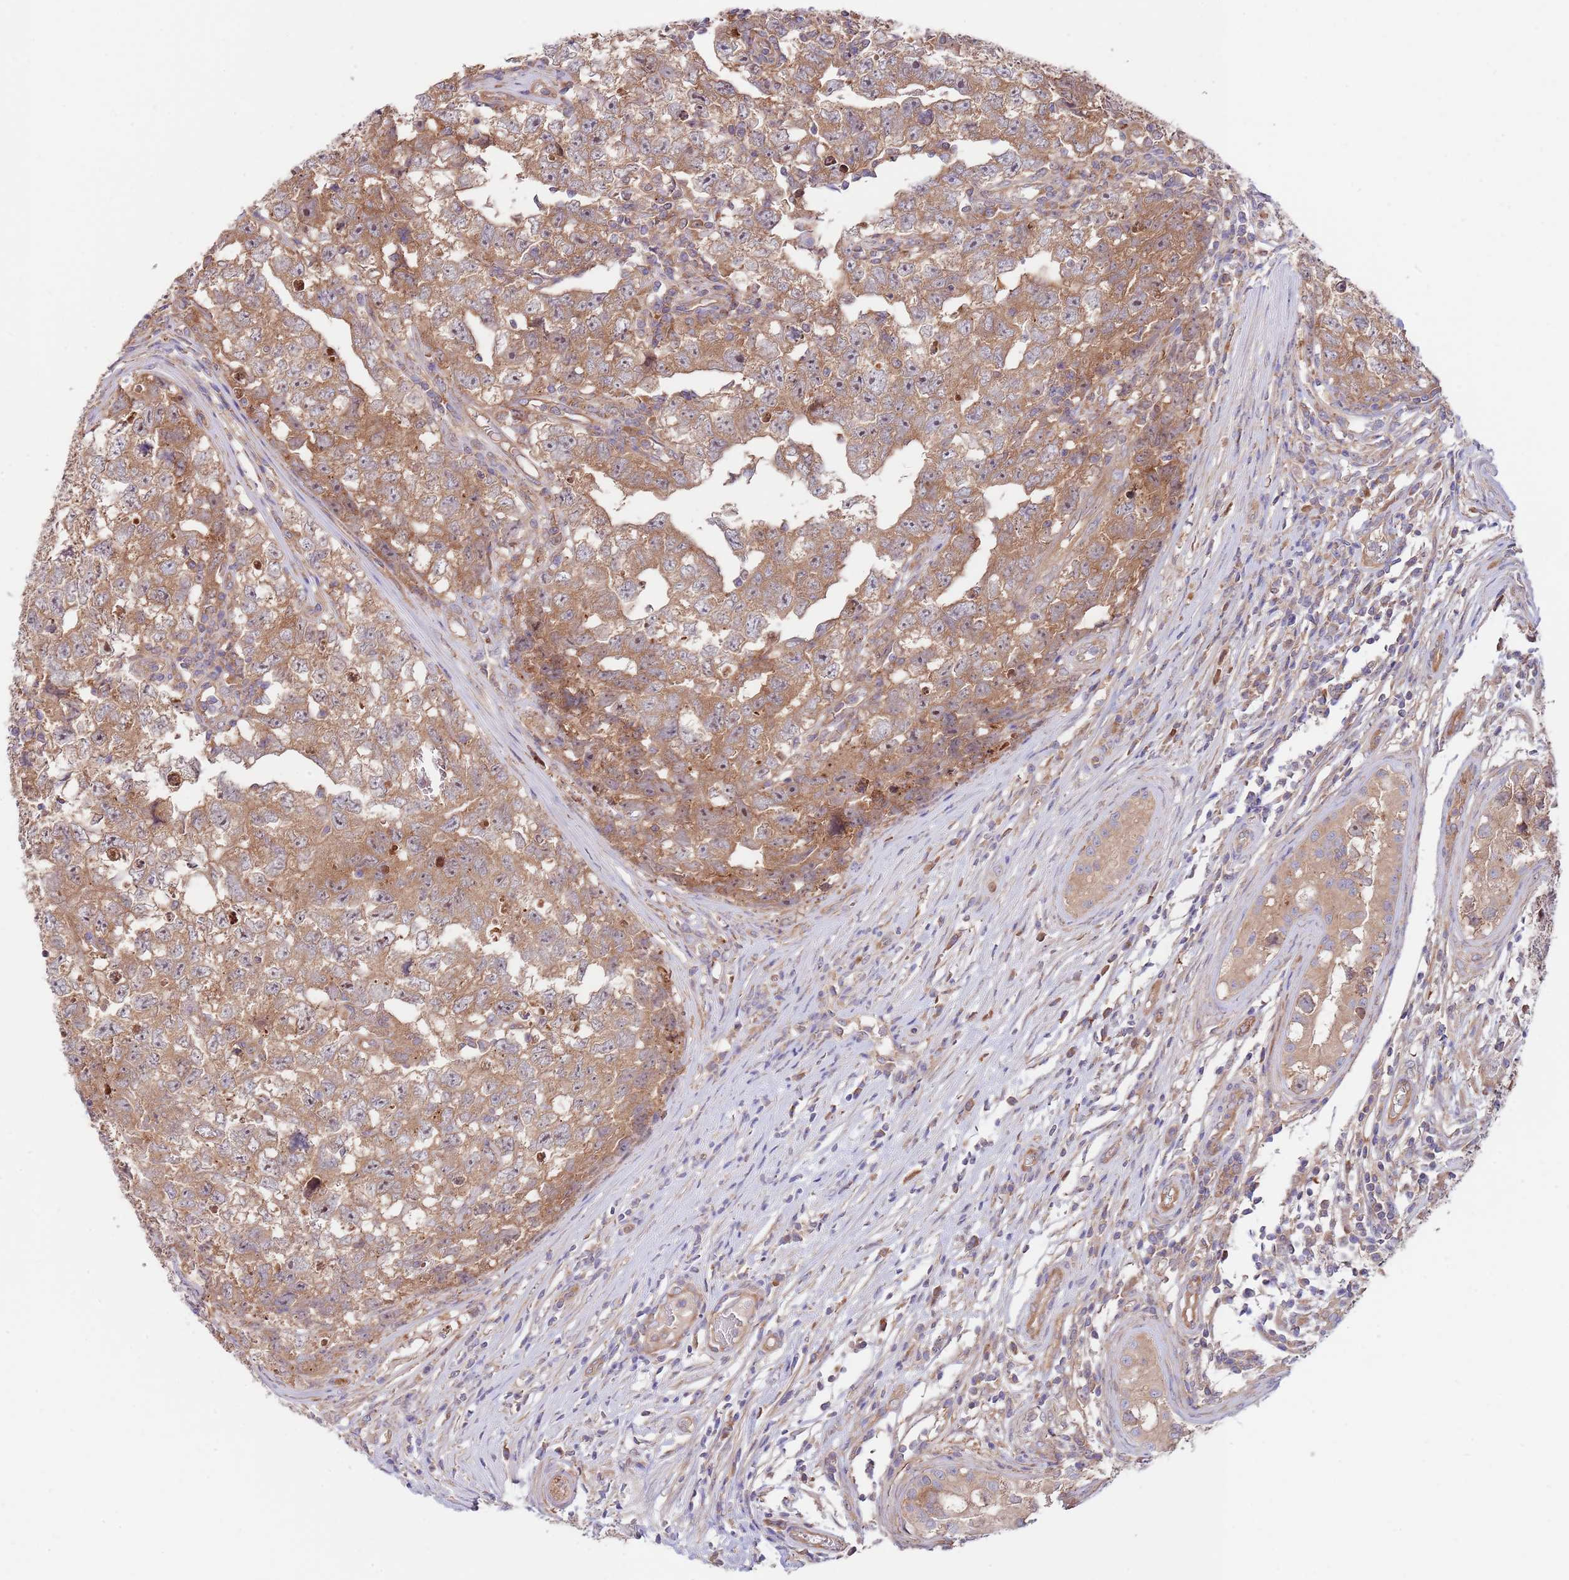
{"staining": {"intensity": "moderate", "quantity": ">75%", "location": "cytoplasmic/membranous"}, "tissue": "testis cancer", "cell_type": "Tumor cells", "image_type": "cancer", "snomed": [{"axis": "morphology", "description": "Carcinoma, Embryonal, NOS"}, {"axis": "topography", "description": "Testis"}], "caption": "Immunohistochemistry (IHC) of embryonal carcinoma (testis) shows medium levels of moderate cytoplasmic/membranous expression in approximately >75% of tumor cells.", "gene": "EIF3F", "patient": {"sex": "male", "age": 22}}